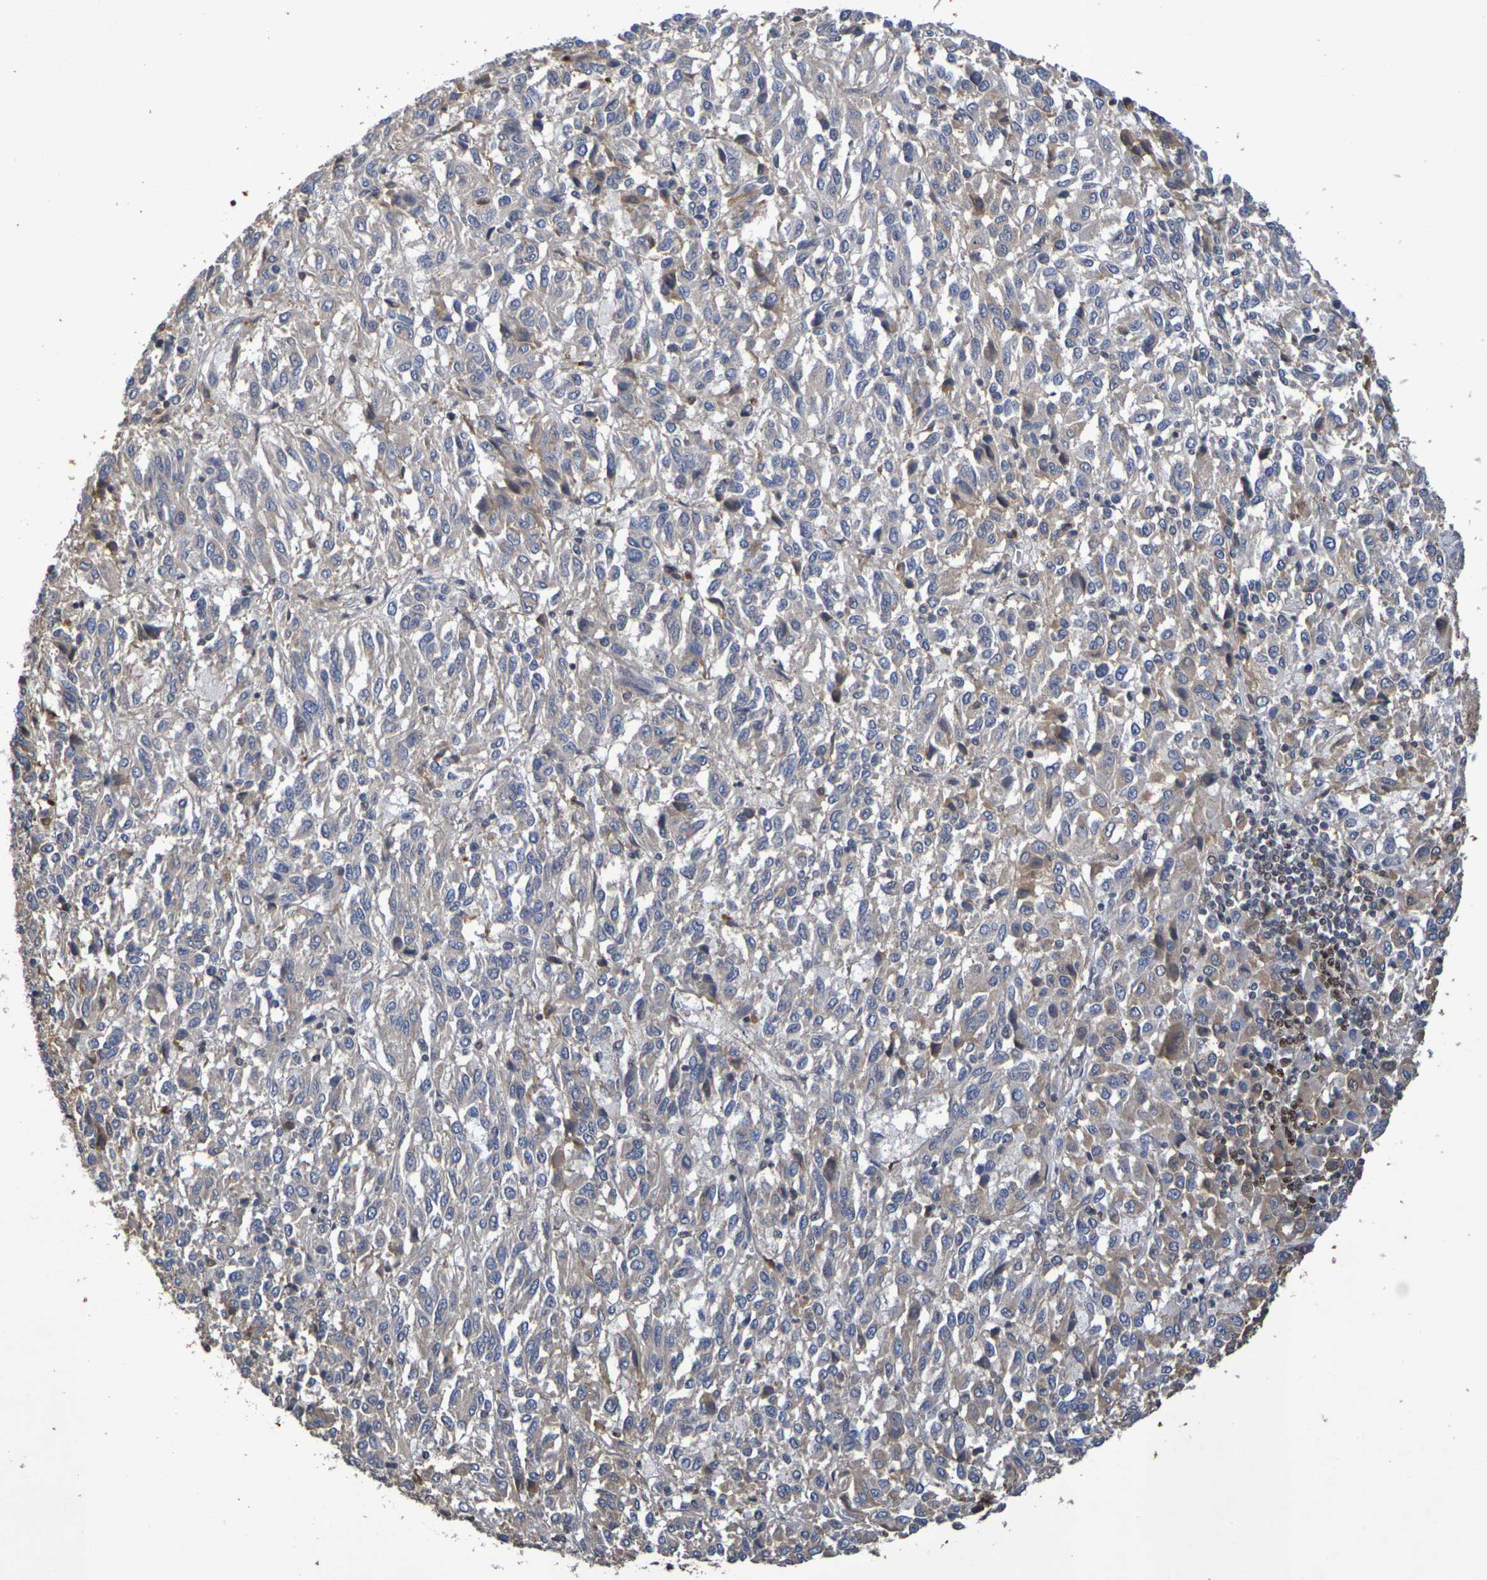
{"staining": {"intensity": "weak", "quantity": "25%-75%", "location": "cytoplasmic/membranous"}, "tissue": "melanoma", "cell_type": "Tumor cells", "image_type": "cancer", "snomed": [{"axis": "morphology", "description": "Malignant melanoma, Metastatic site"}, {"axis": "topography", "description": "Lung"}], "caption": "Malignant melanoma (metastatic site) tissue demonstrates weak cytoplasmic/membranous expression in about 25%-75% of tumor cells, visualized by immunohistochemistry.", "gene": "TERF2", "patient": {"sex": "male", "age": 64}}